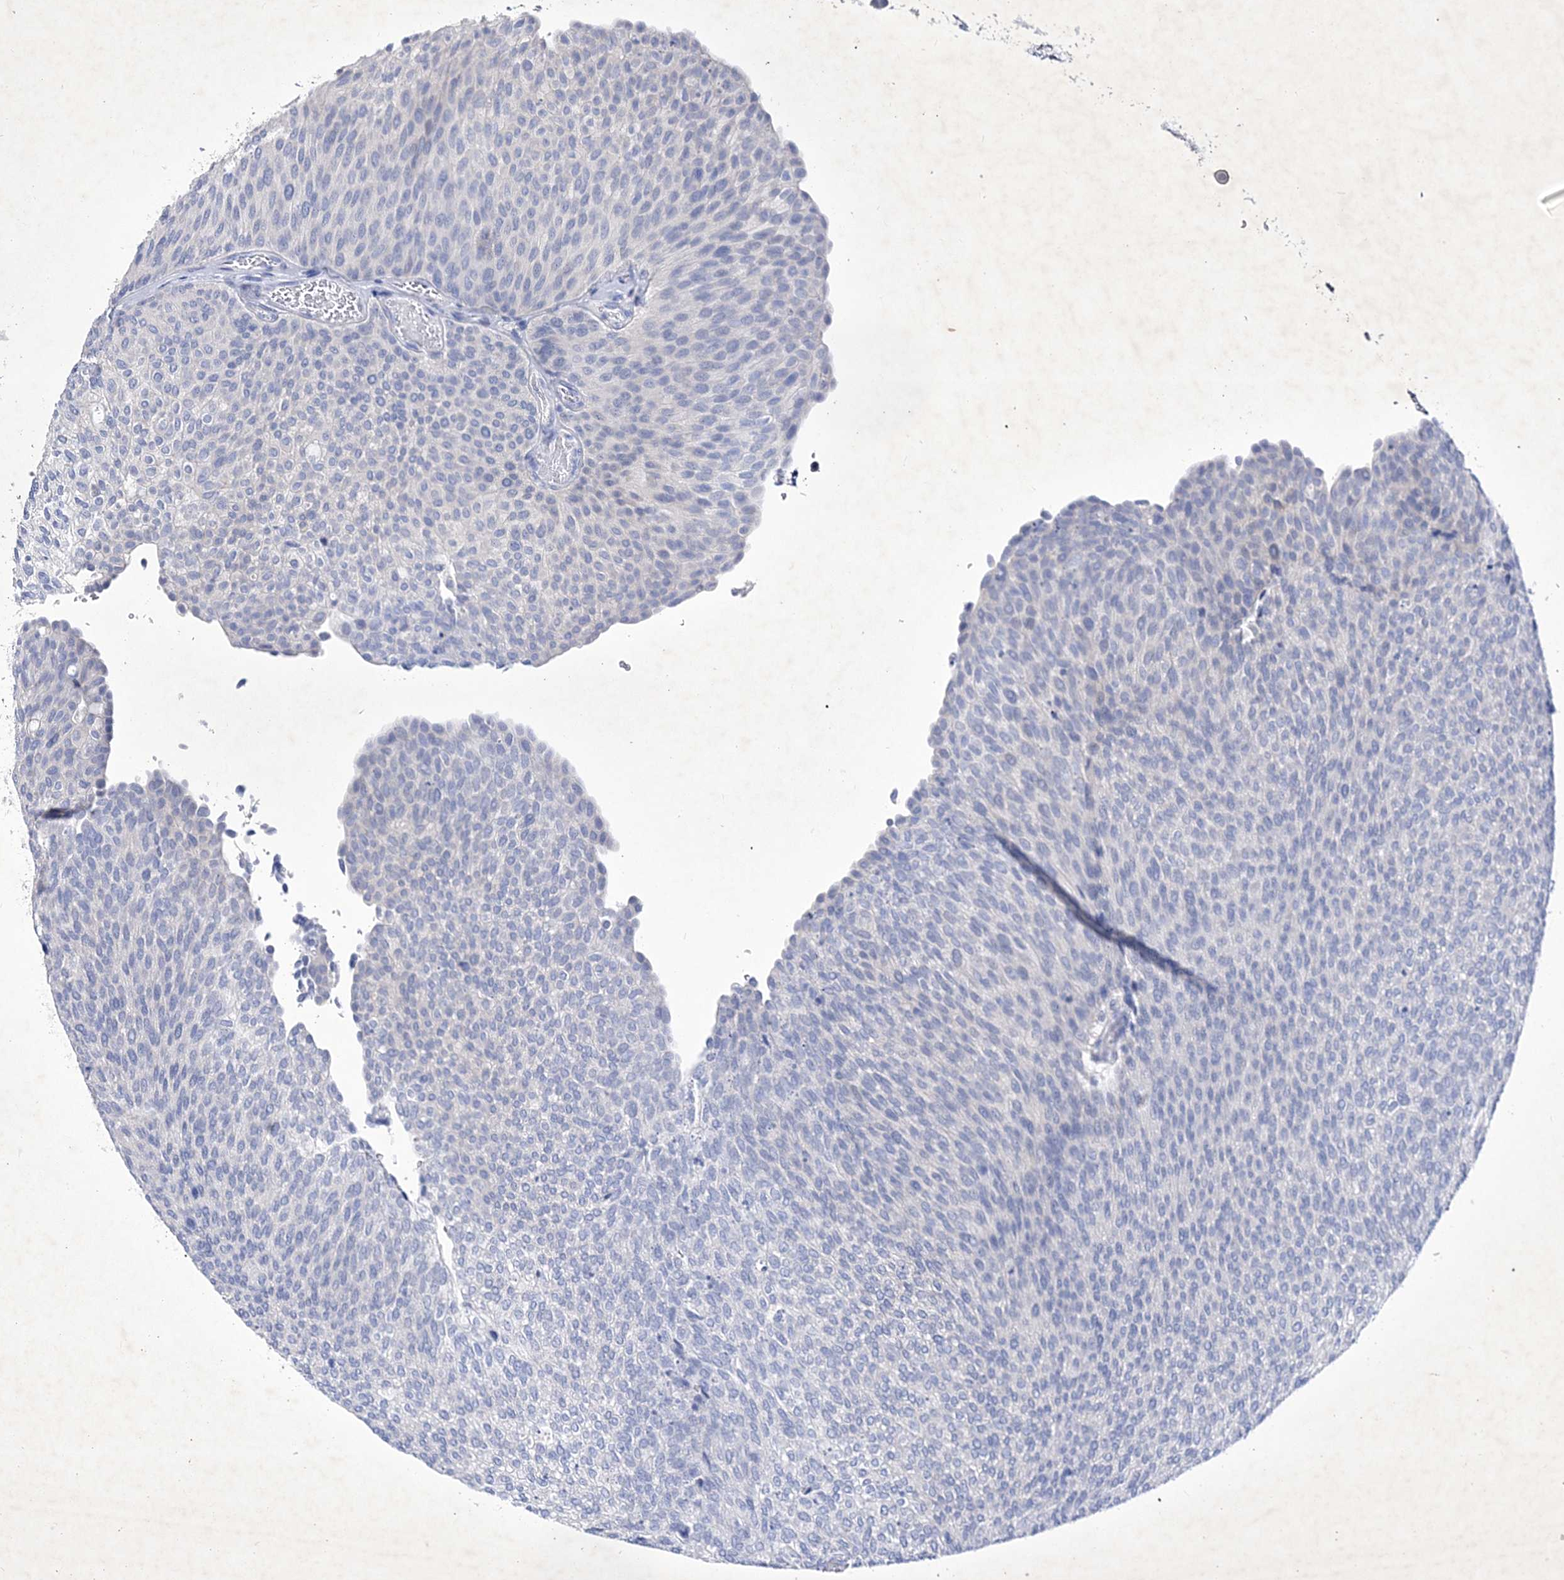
{"staining": {"intensity": "negative", "quantity": "none", "location": "none"}, "tissue": "urothelial cancer", "cell_type": "Tumor cells", "image_type": "cancer", "snomed": [{"axis": "morphology", "description": "Urothelial carcinoma, Low grade"}, {"axis": "topography", "description": "Urinary bladder"}], "caption": "Micrograph shows no significant protein expression in tumor cells of urothelial carcinoma (low-grade). The staining was performed using DAB (3,3'-diaminobenzidine) to visualize the protein expression in brown, while the nuclei were stained in blue with hematoxylin (Magnification: 20x).", "gene": "GPN1", "patient": {"sex": "female", "age": 79}}